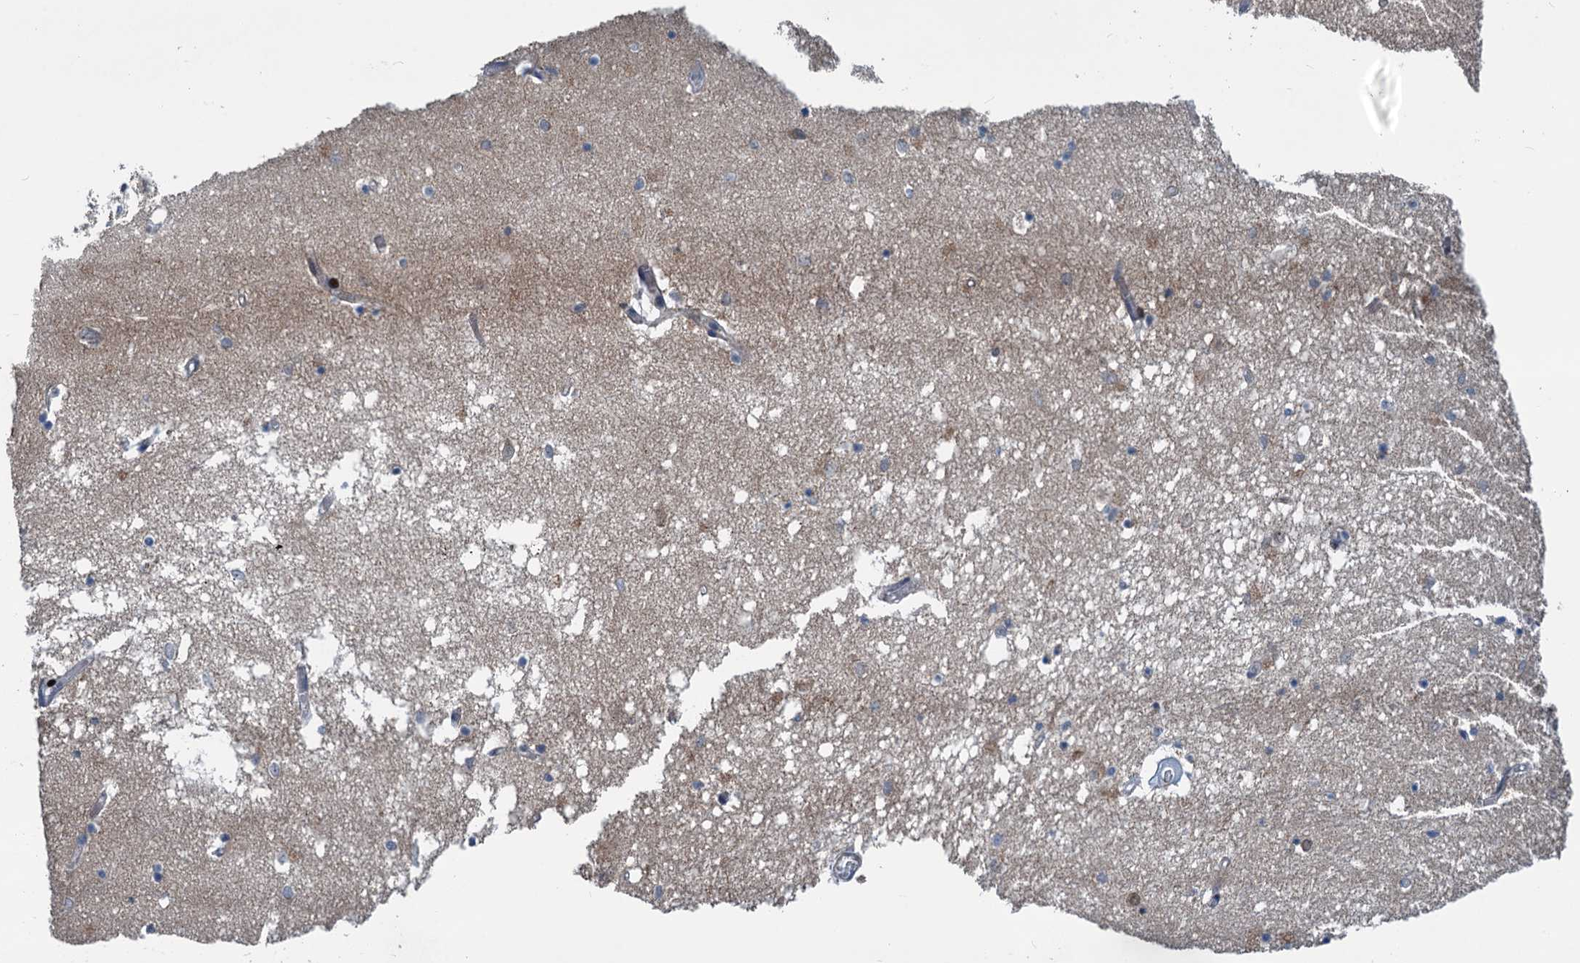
{"staining": {"intensity": "moderate", "quantity": "<25%", "location": "cytoplasmic/membranous"}, "tissue": "hippocampus", "cell_type": "Glial cells", "image_type": "normal", "snomed": [{"axis": "morphology", "description": "Normal tissue, NOS"}, {"axis": "topography", "description": "Hippocampus"}], "caption": "About <25% of glial cells in unremarkable human hippocampus display moderate cytoplasmic/membranous protein positivity as visualized by brown immunohistochemical staining.", "gene": "DYNC2I2", "patient": {"sex": "male", "age": 70}}